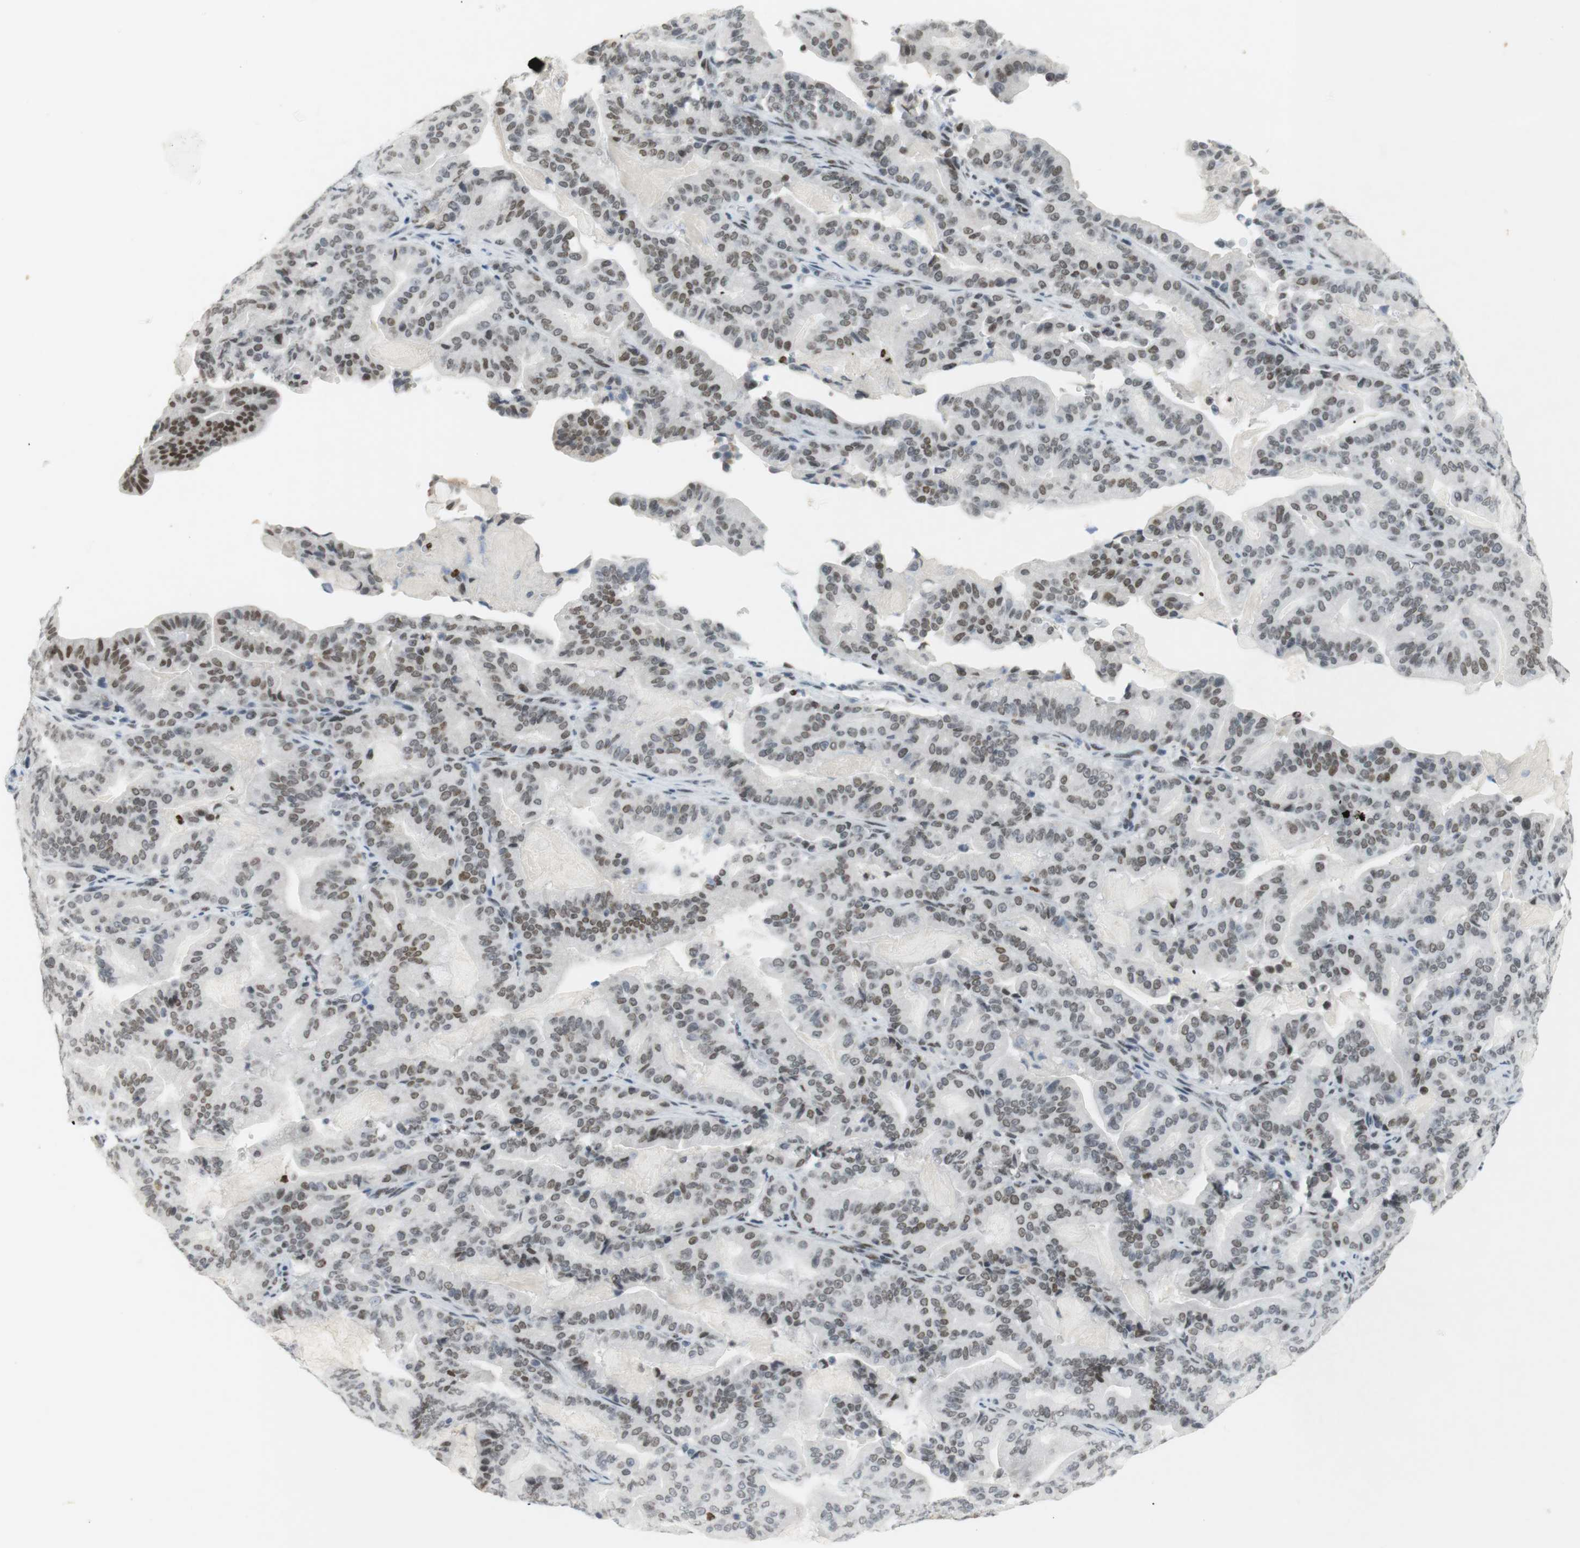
{"staining": {"intensity": "weak", "quantity": "25%-75%", "location": "nuclear"}, "tissue": "pancreatic cancer", "cell_type": "Tumor cells", "image_type": "cancer", "snomed": [{"axis": "morphology", "description": "Adenocarcinoma, NOS"}, {"axis": "topography", "description": "Pancreas"}], "caption": "Immunohistochemical staining of human pancreatic cancer (adenocarcinoma) demonstrates low levels of weak nuclear expression in approximately 25%-75% of tumor cells.", "gene": "BMI1", "patient": {"sex": "male", "age": 63}}